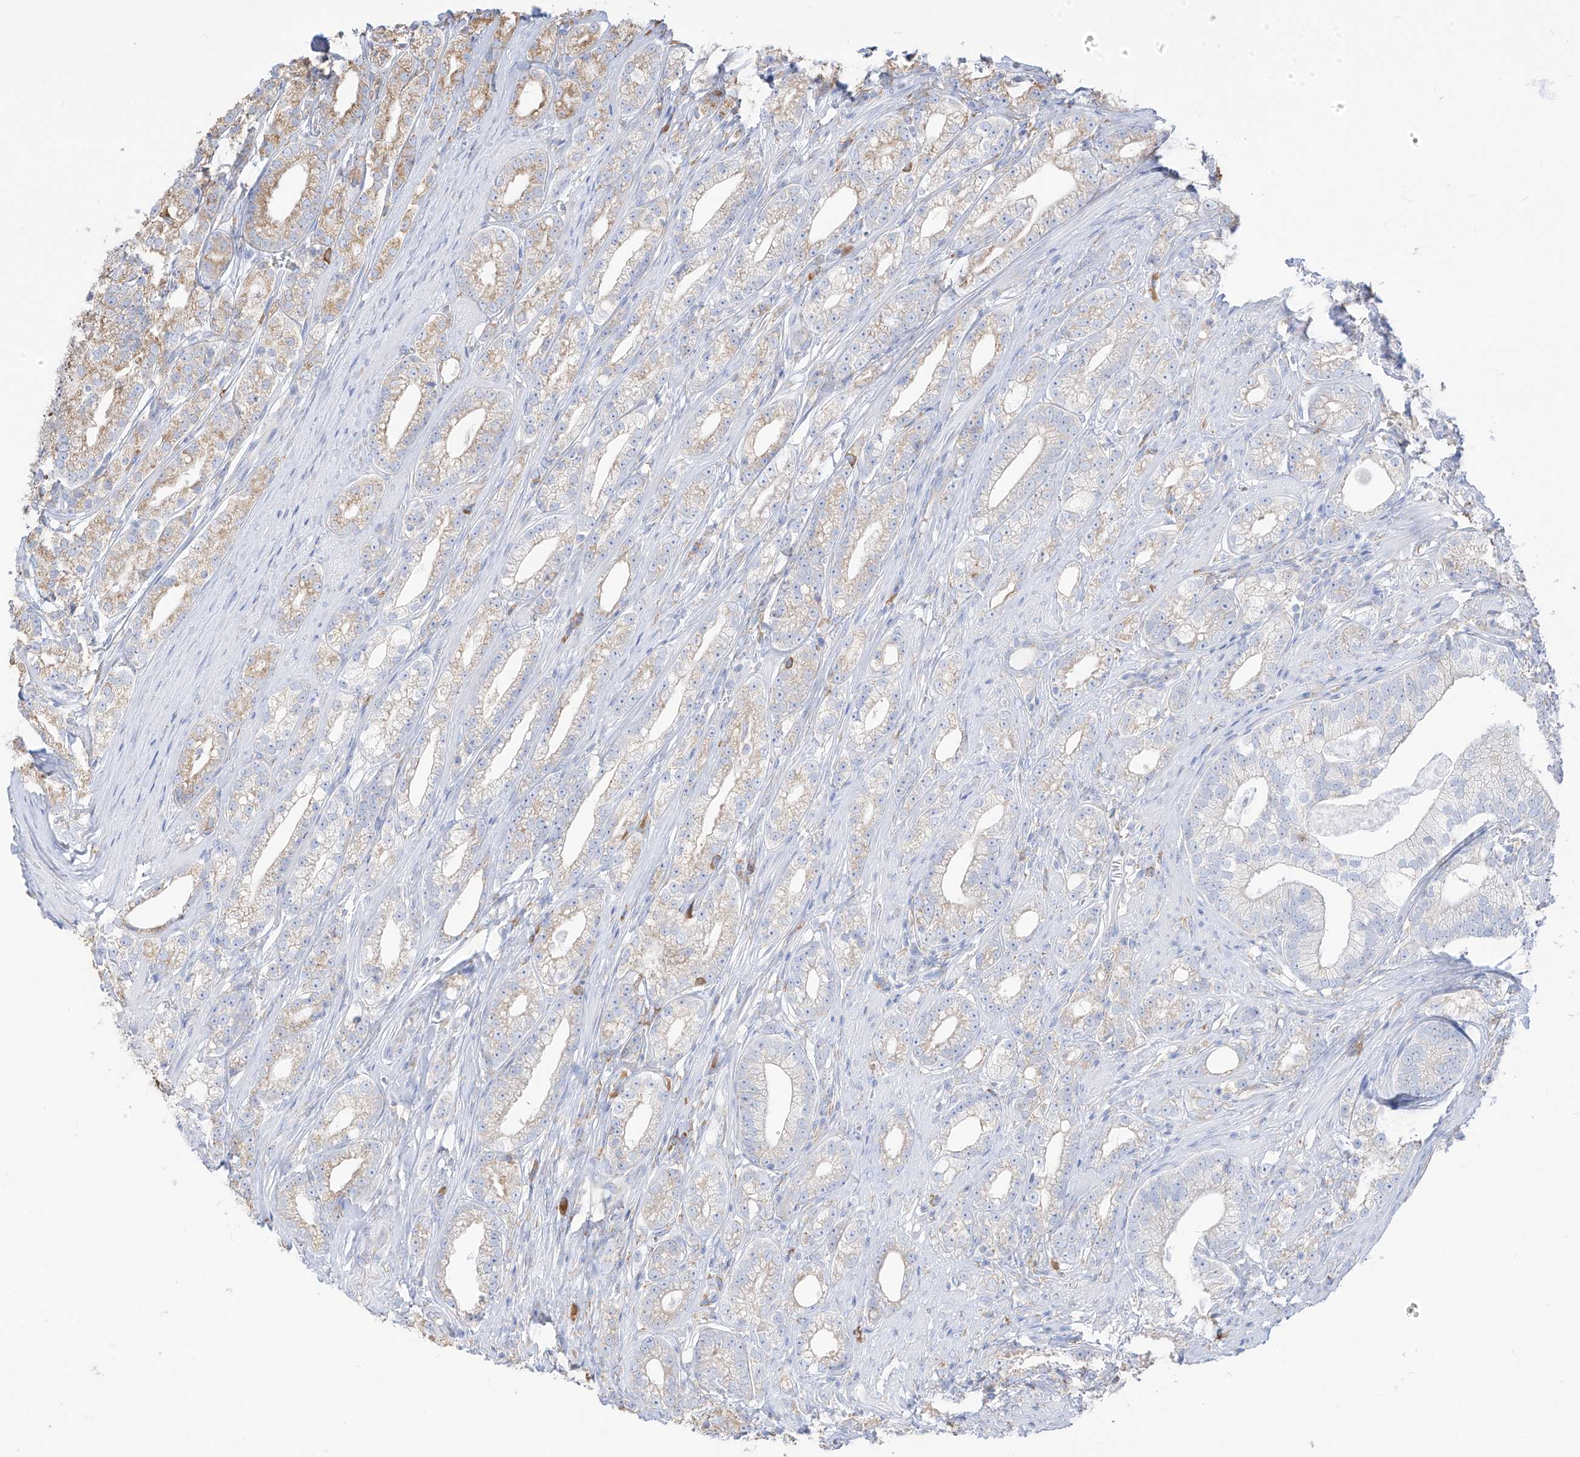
{"staining": {"intensity": "moderate", "quantity": "25%-75%", "location": "cytoplasmic/membranous"}, "tissue": "prostate cancer", "cell_type": "Tumor cells", "image_type": "cancer", "snomed": [{"axis": "morphology", "description": "Adenocarcinoma, High grade"}, {"axis": "topography", "description": "Prostate"}], "caption": "Prostate high-grade adenocarcinoma stained with a protein marker reveals moderate staining in tumor cells.", "gene": "PDIA6", "patient": {"sex": "male", "age": 69}}